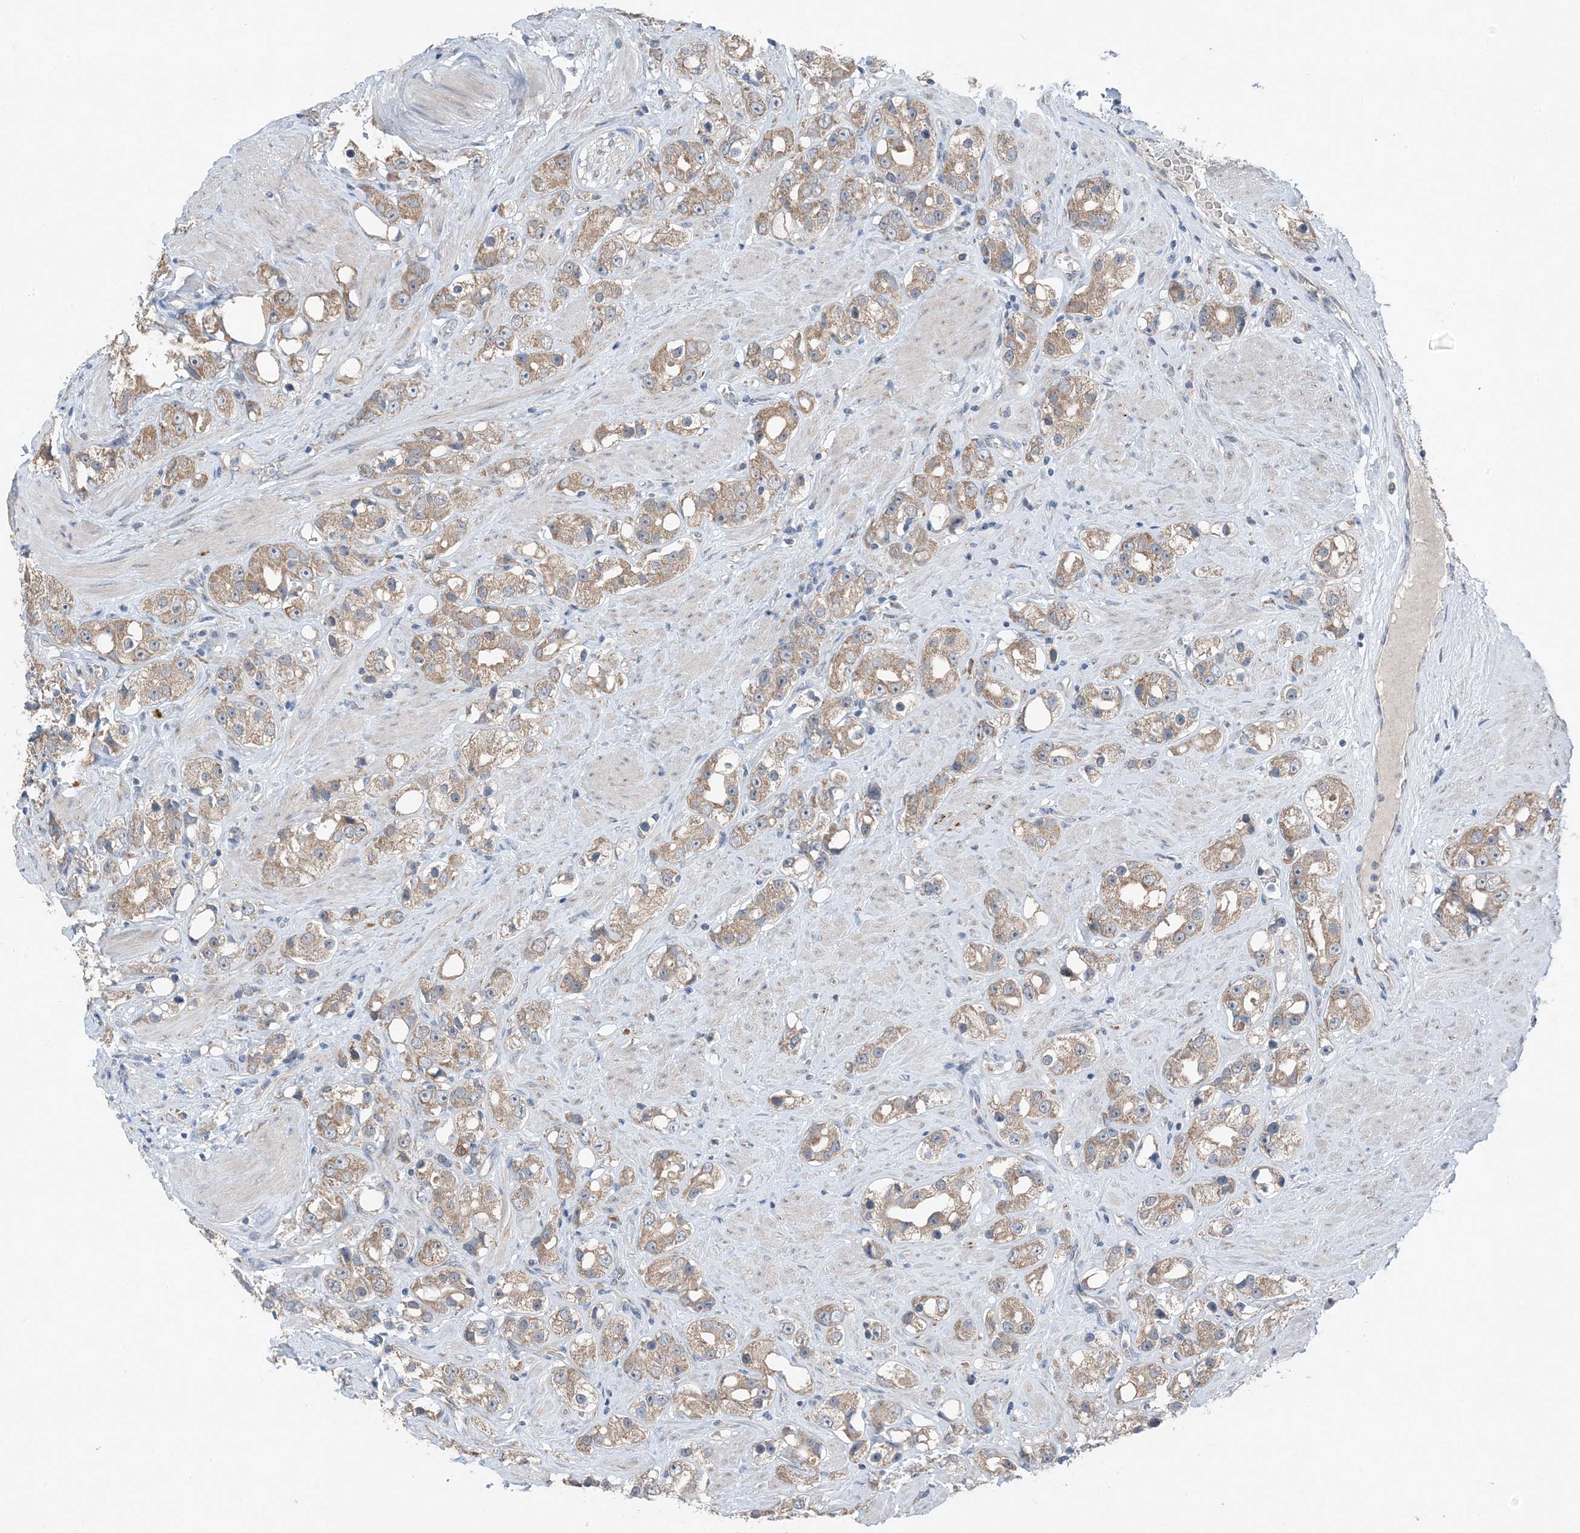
{"staining": {"intensity": "moderate", "quantity": ">75%", "location": "cytoplasmic/membranous"}, "tissue": "prostate cancer", "cell_type": "Tumor cells", "image_type": "cancer", "snomed": [{"axis": "morphology", "description": "Adenocarcinoma, NOS"}, {"axis": "topography", "description": "Prostate"}], "caption": "A photomicrograph of prostate adenocarcinoma stained for a protein displays moderate cytoplasmic/membranous brown staining in tumor cells. (brown staining indicates protein expression, while blue staining denotes nuclei).", "gene": "DHX30", "patient": {"sex": "male", "age": 79}}